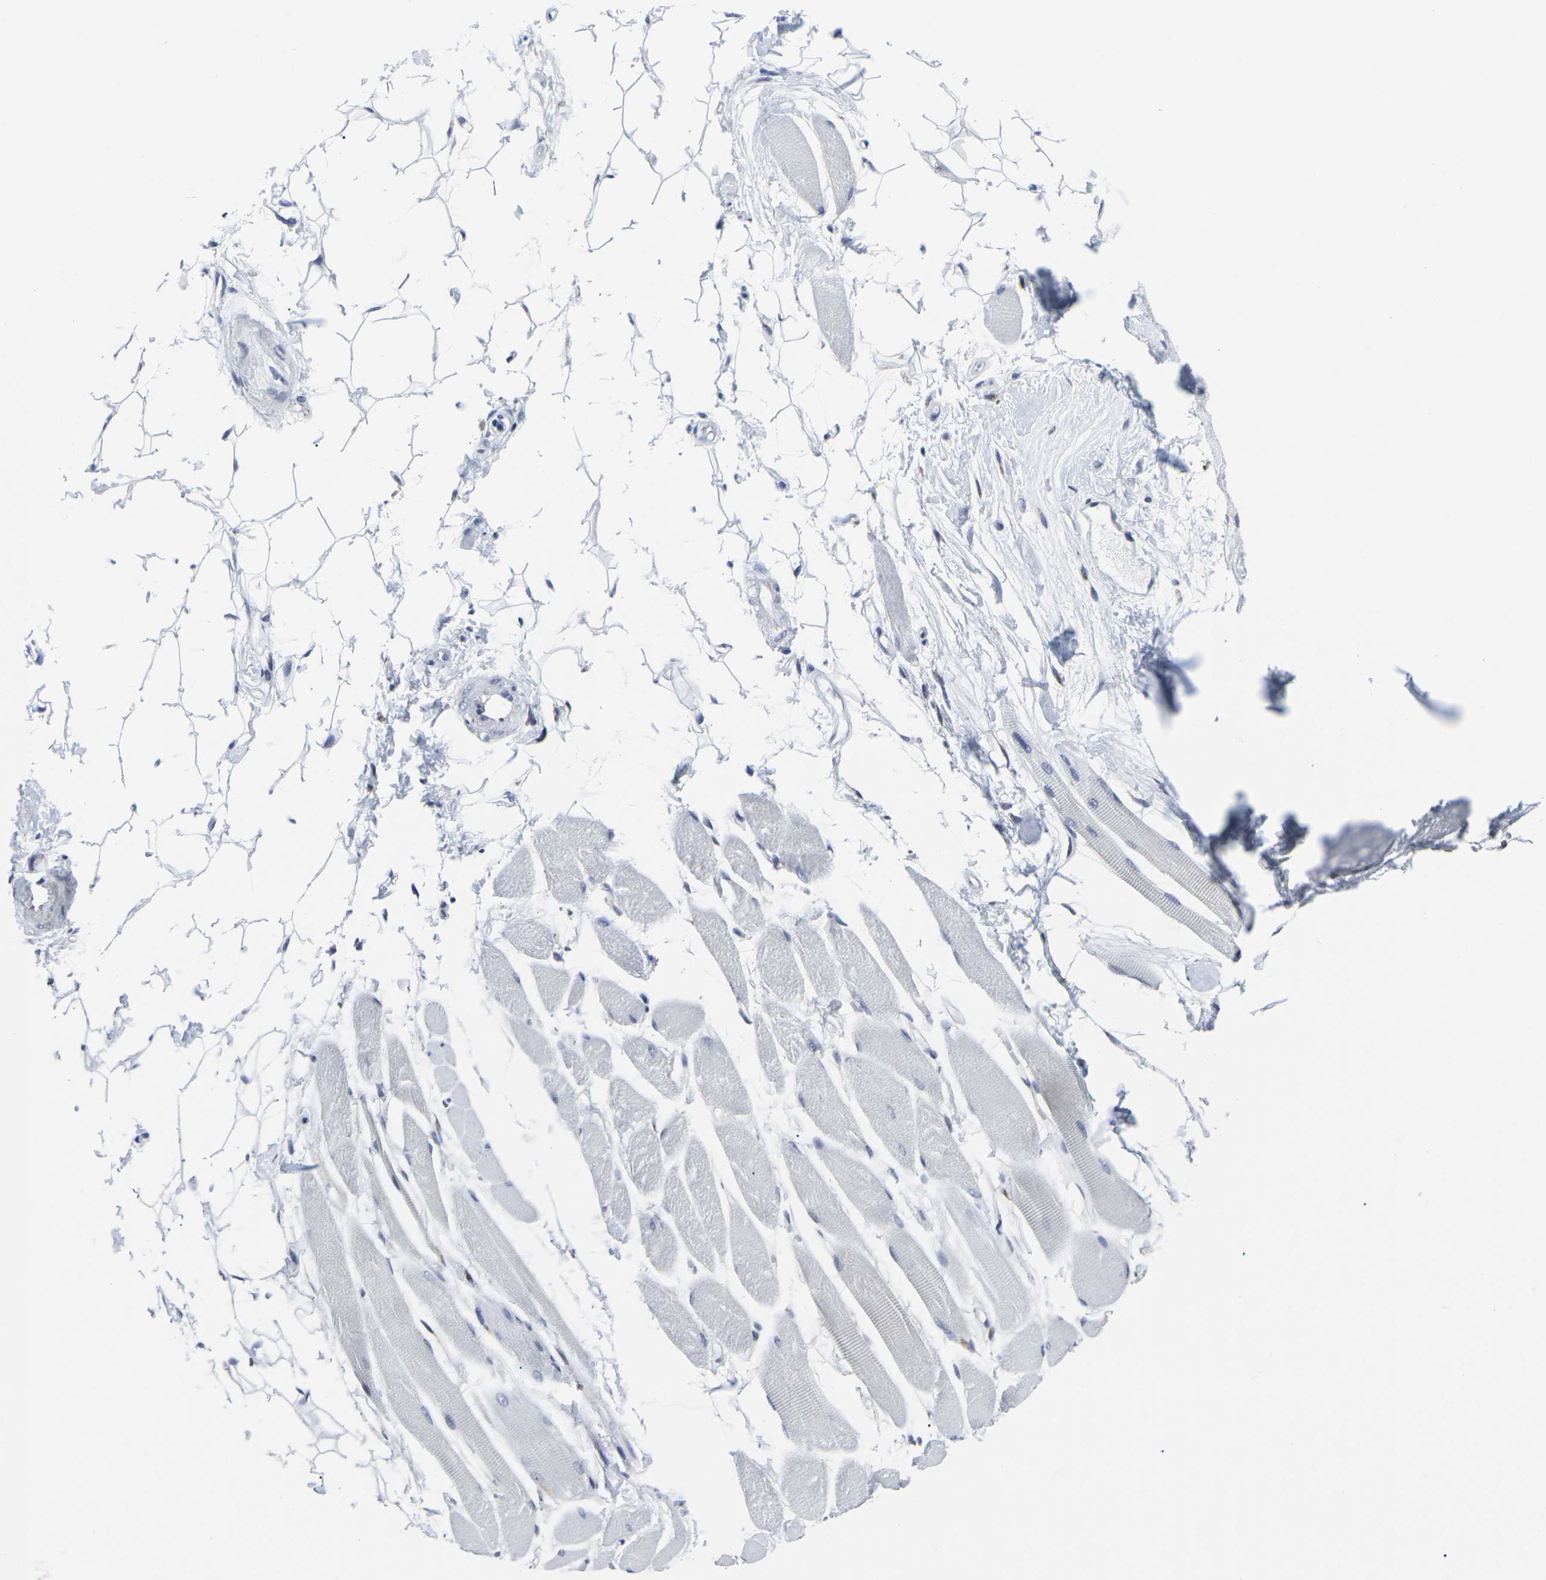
{"staining": {"intensity": "negative", "quantity": "none", "location": "none"}, "tissue": "skeletal muscle", "cell_type": "Myocytes", "image_type": "normal", "snomed": [{"axis": "morphology", "description": "Normal tissue, NOS"}, {"axis": "topography", "description": "Skeletal muscle"}, {"axis": "topography", "description": "Oral tissue"}, {"axis": "topography", "description": "Peripheral nerve tissue"}], "caption": "DAB (3,3'-diaminobenzidine) immunohistochemical staining of normal human skeletal muscle shows no significant positivity in myocytes. (Stains: DAB (3,3'-diaminobenzidine) IHC with hematoxylin counter stain, Microscopy: brightfield microscopy at high magnification).", "gene": "RPN1", "patient": {"sex": "female", "age": 84}}